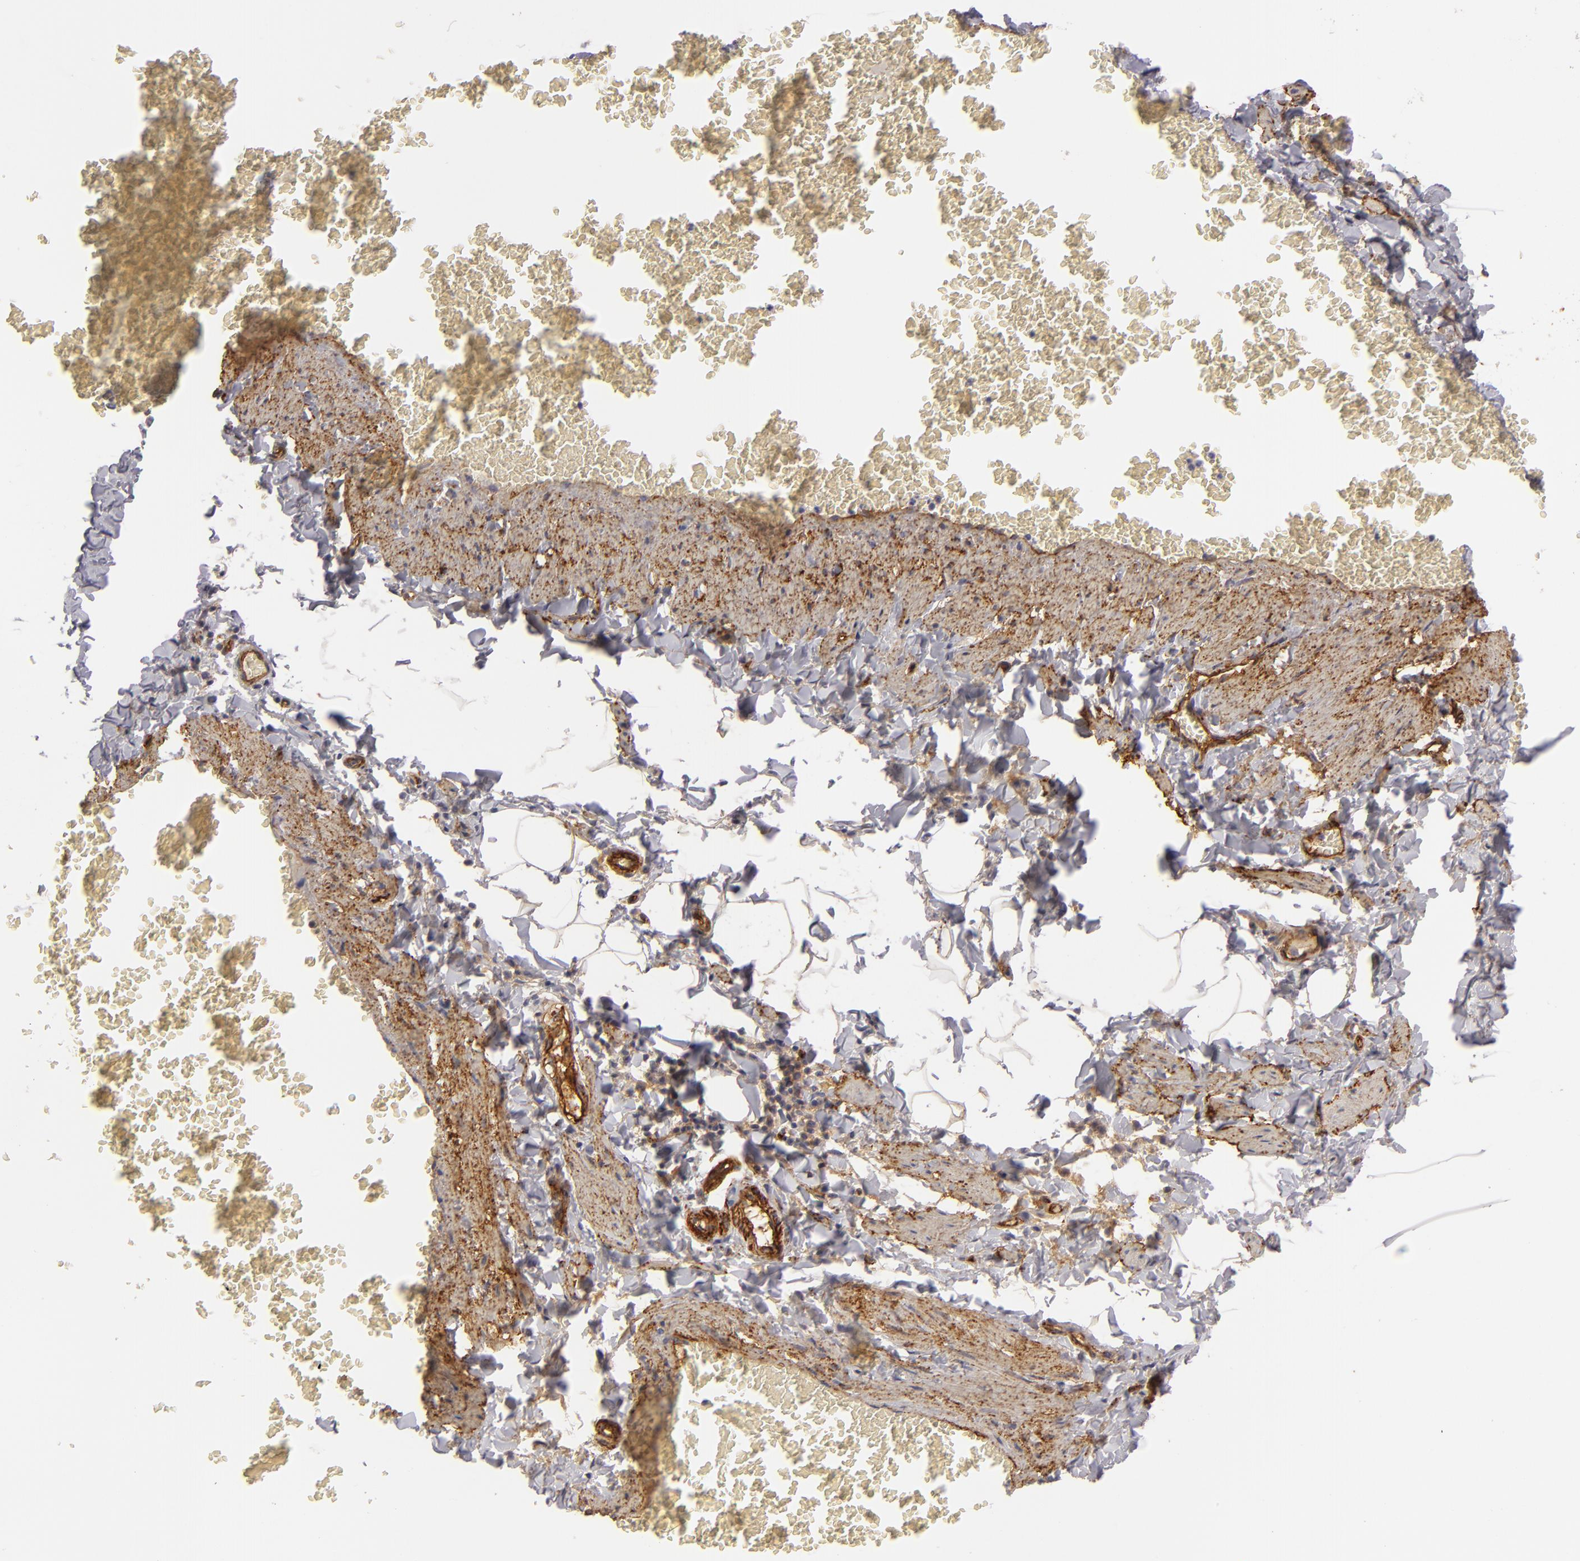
{"staining": {"intensity": "moderate", "quantity": ">75%", "location": "cytoplasmic/membranous"}, "tissue": "adipose tissue", "cell_type": "Adipocytes", "image_type": "normal", "snomed": [{"axis": "morphology", "description": "Normal tissue, NOS"}, {"axis": "topography", "description": "Vascular tissue"}], "caption": "Normal adipose tissue was stained to show a protein in brown. There is medium levels of moderate cytoplasmic/membranous expression in approximately >75% of adipocytes. The staining is performed using DAB (3,3'-diaminobenzidine) brown chromogen to label protein expression. The nuclei are counter-stained blue using hematoxylin.", "gene": "MCAM", "patient": {"sex": "male", "age": 41}}